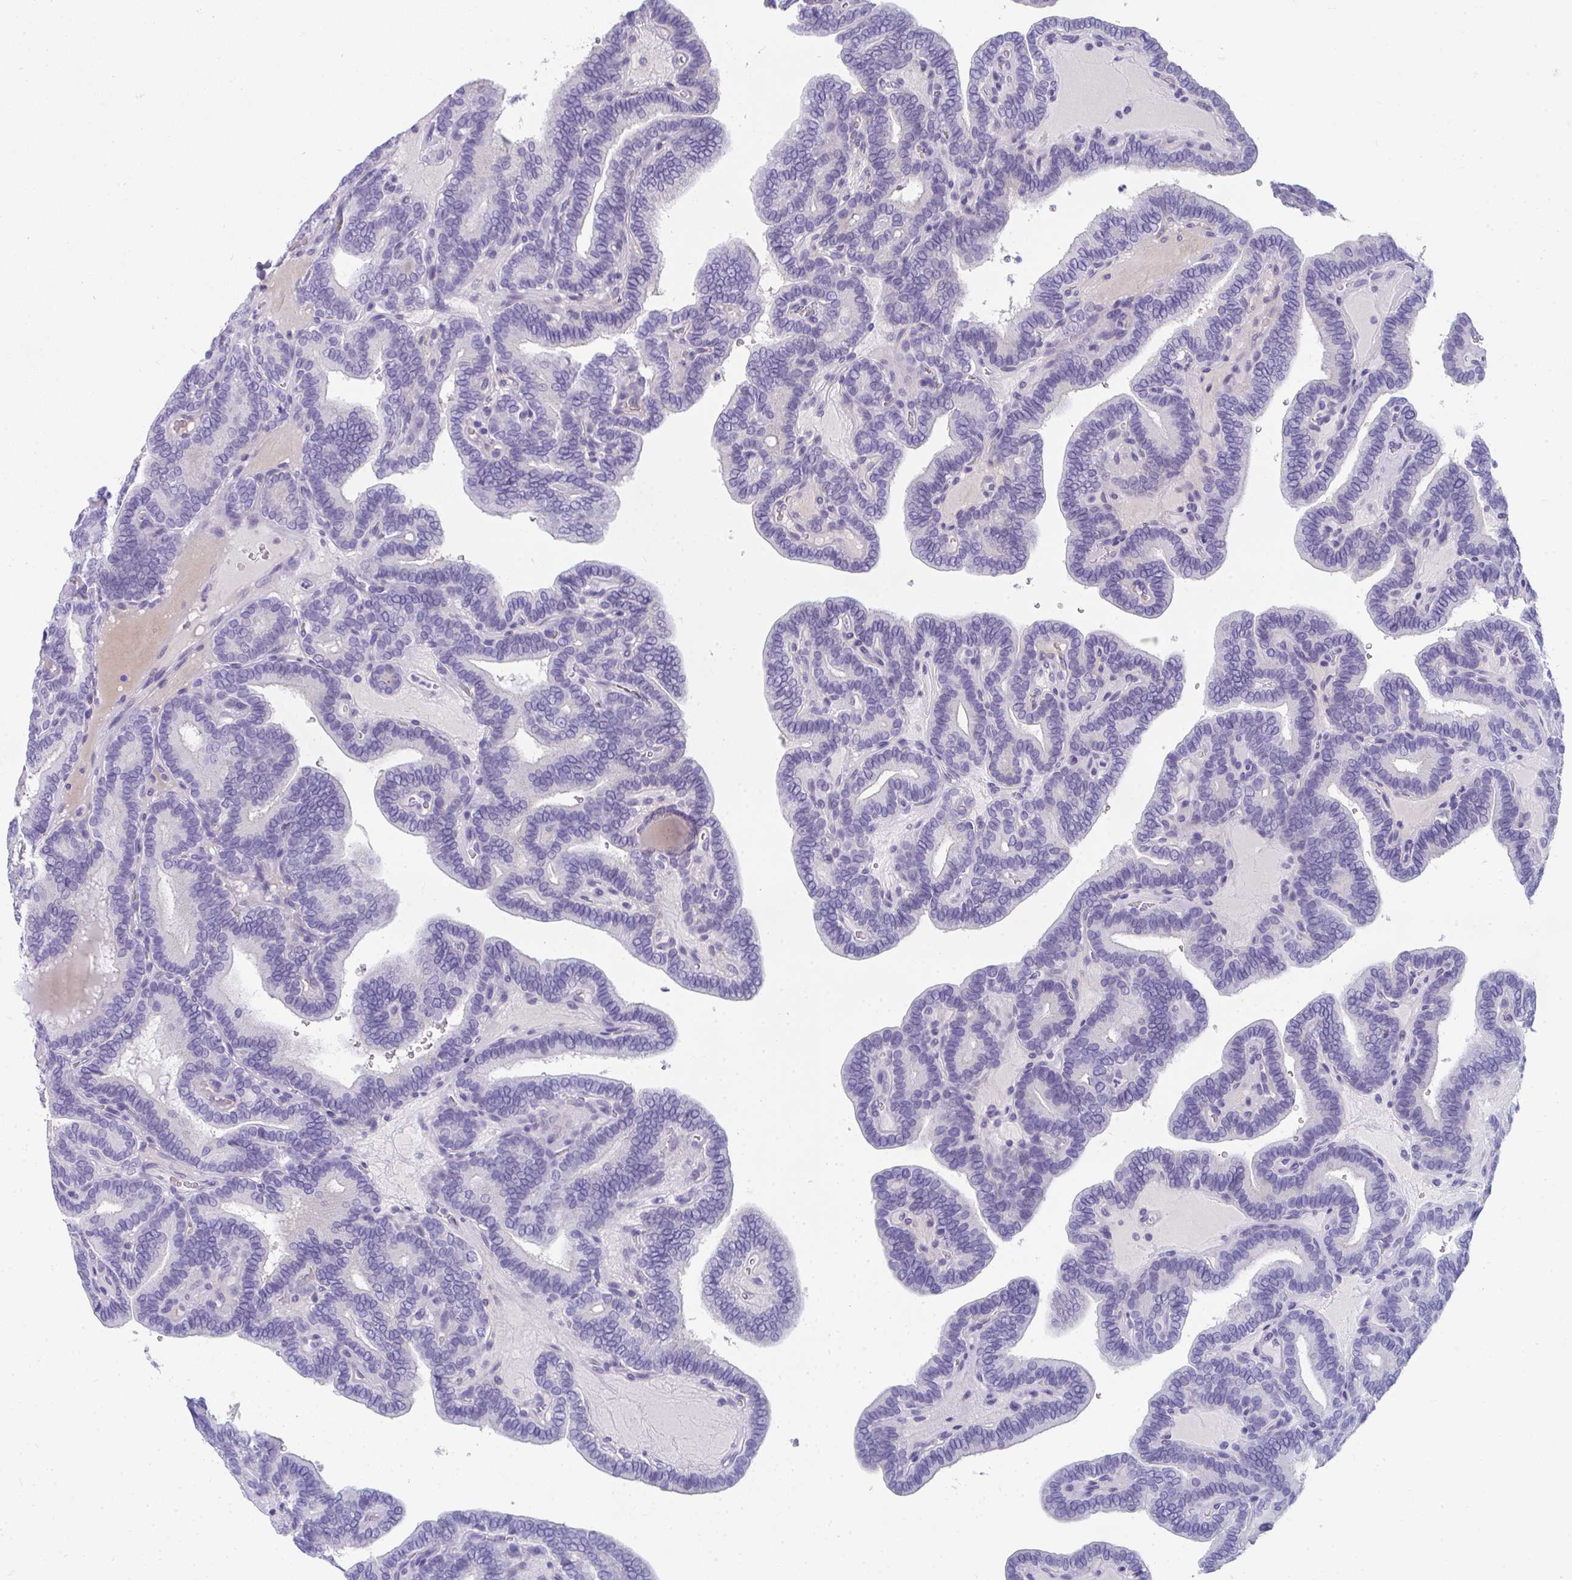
{"staining": {"intensity": "negative", "quantity": "none", "location": "none"}, "tissue": "thyroid cancer", "cell_type": "Tumor cells", "image_type": "cancer", "snomed": [{"axis": "morphology", "description": "Papillary adenocarcinoma, NOS"}, {"axis": "topography", "description": "Thyroid gland"}], "caption": "An IHC histopathology image of thyroid cancer is shown. There is no staining in tumor cells of thyroid cancer.", "gene": "TTC30B", "patient": {"sex": "female", "age": 21}}